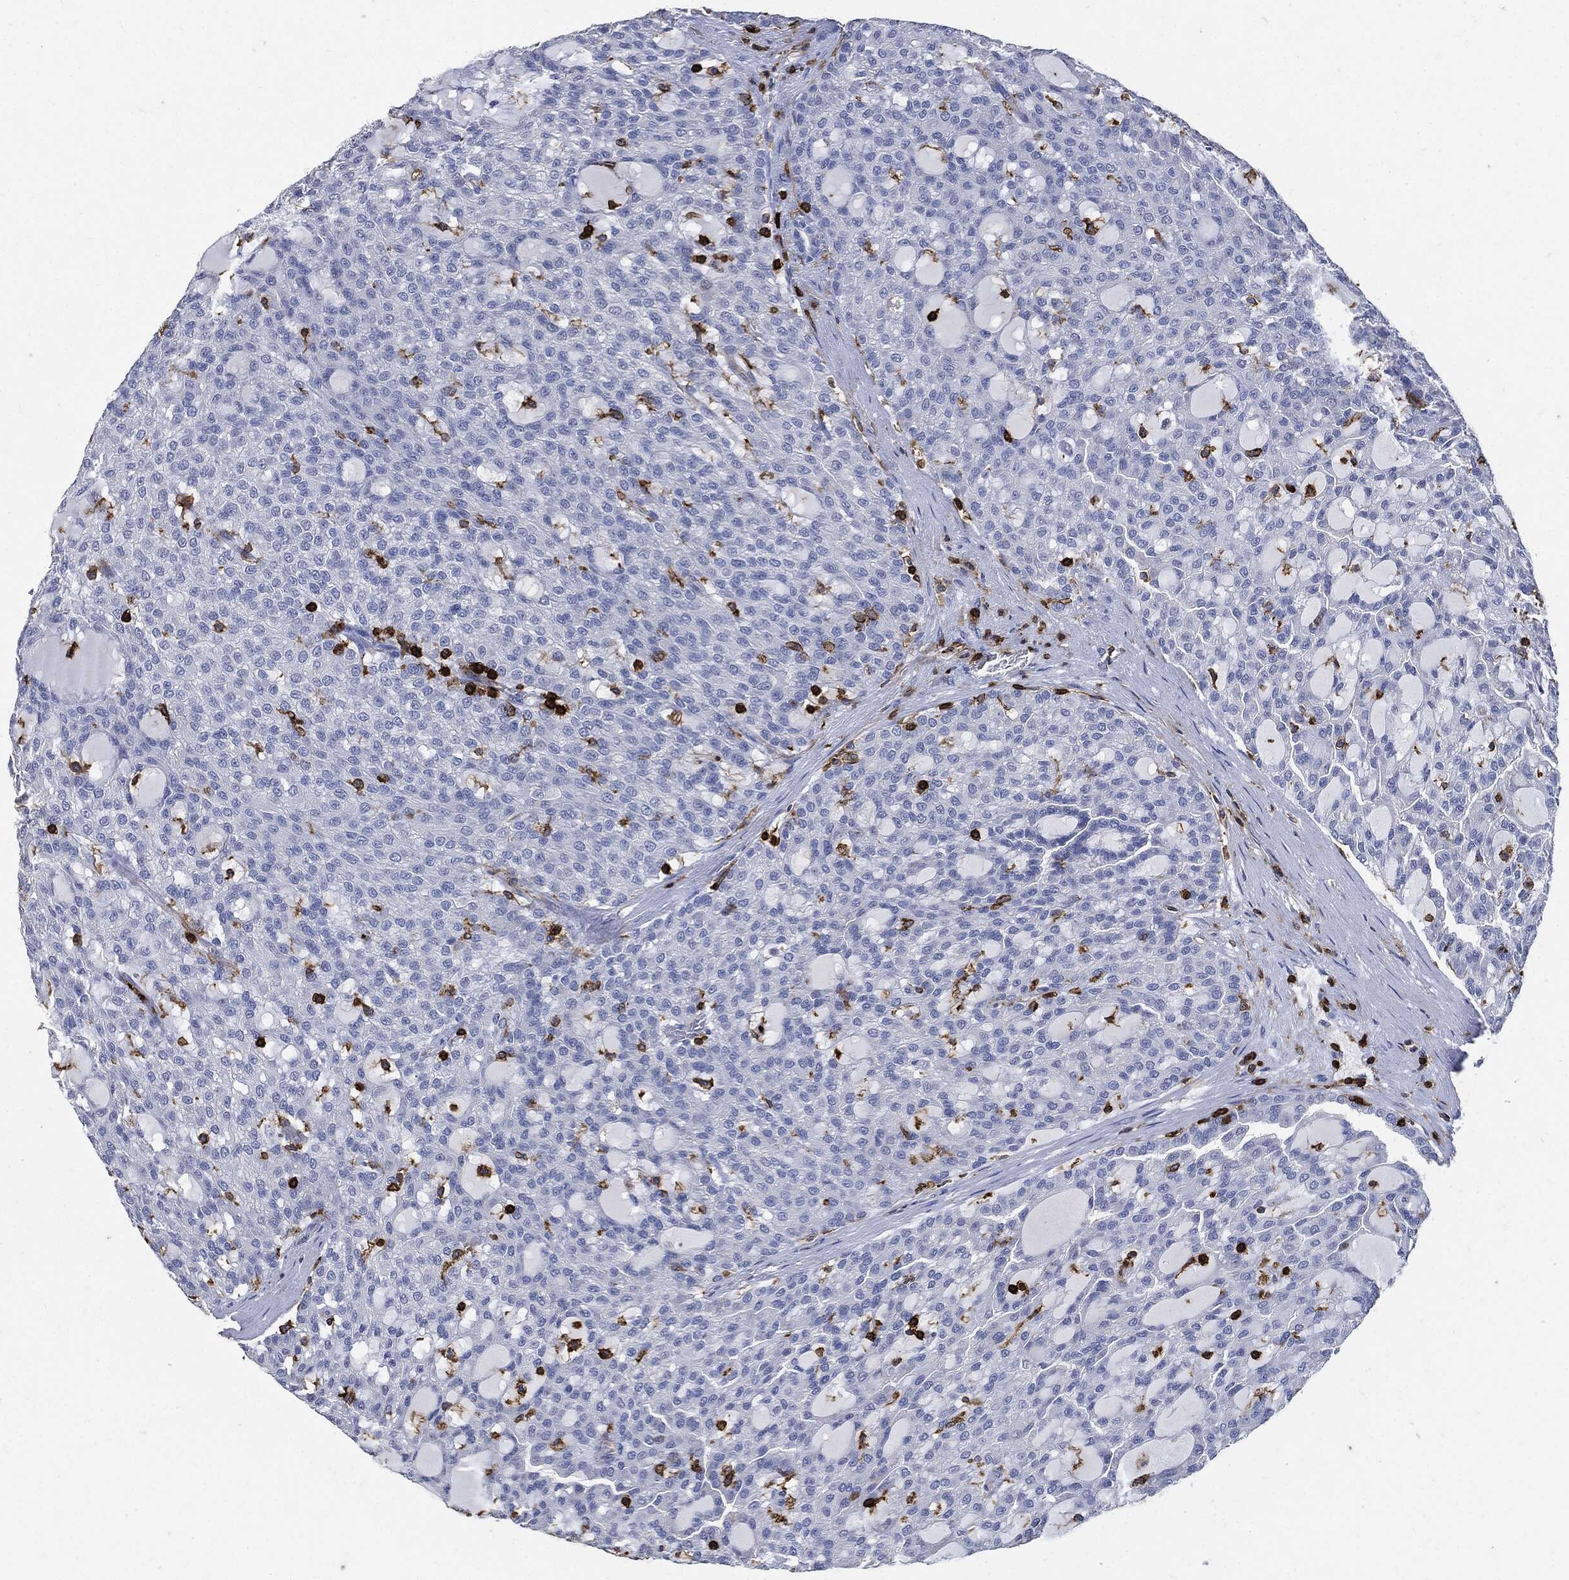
{"staining": {"intensity": "negative", "quantity": "none", "location": "none"}, "tissue": "renal cancer", "cell_type": "Tumor cells", "image_type": "cancer", "snomed": [{"axis": "morphology", "description": "Adenocarcinoma, NOS"}, {"axis": "topography", "description": "Kidney"}], "caption": "IHC histopathology image of neoplastic tissue: human renal cancer (adenocarcinoma) stained with DAB (3,3'-diaminobenzidine) exhibits no significant protein expression in tumor cells.", "gene": "PTPRC", "patient": {"sex": "male", "age": 63}}